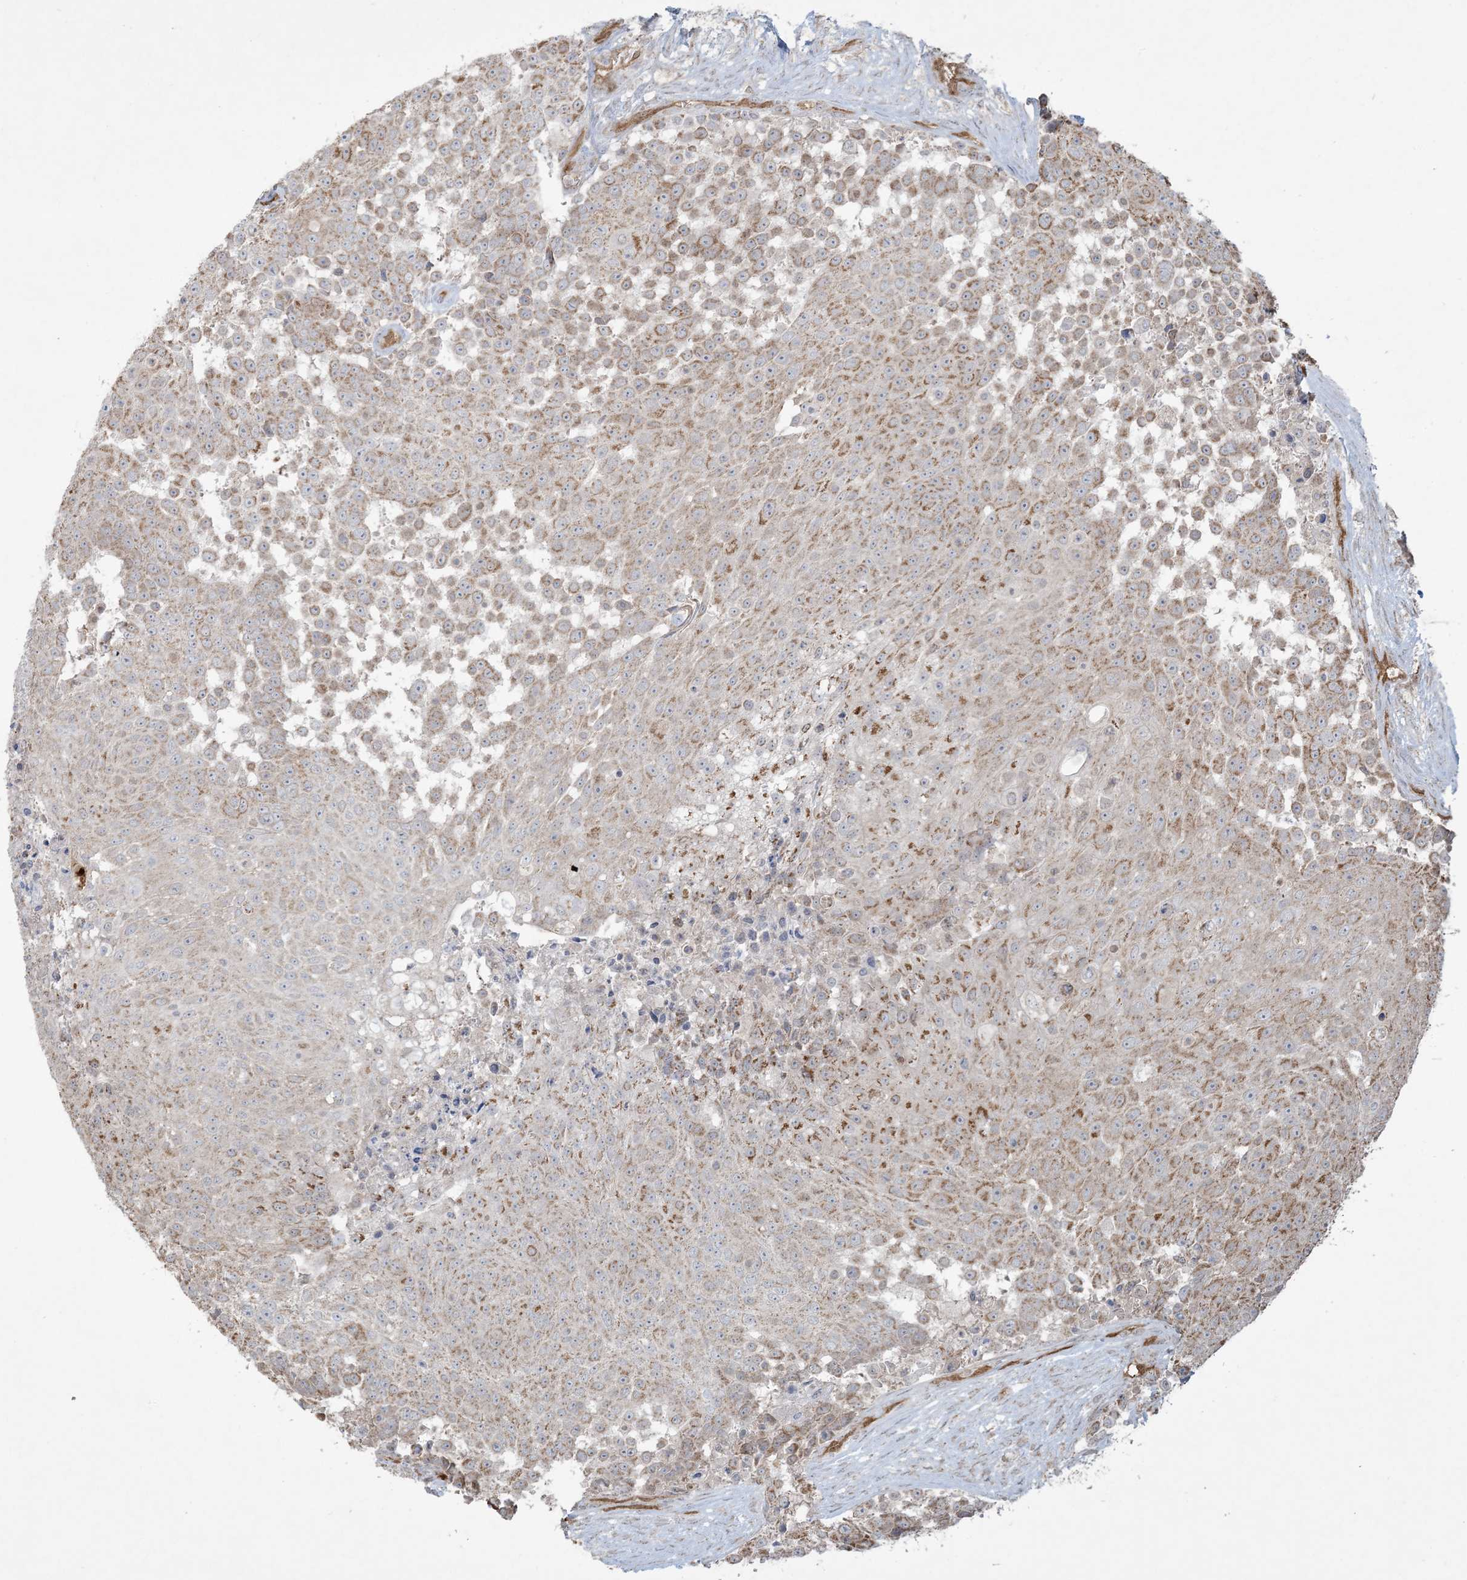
{"staining": {"intensity": "moderate", "quantity": "25%-75%", "location": "cytoplasmic/membranous"}, "tissue": "urothelial cancer", "cell_type": "Tumor cells", "image_type": "cancer", "snomed": [{"axis": "morphology", "description": "Urothelial carcinoma, High grade"}, {"axis": "topography", "description": "Urinary bladder"}], "caption": "Protein staining demonstrates moderate cytoplasmic/membranous staining in about 25%-75% of tumor cells in high-grade urothelial carcinoma.", "gene": "PPM1F", "patient": {"sex": "female", "age": 63}}